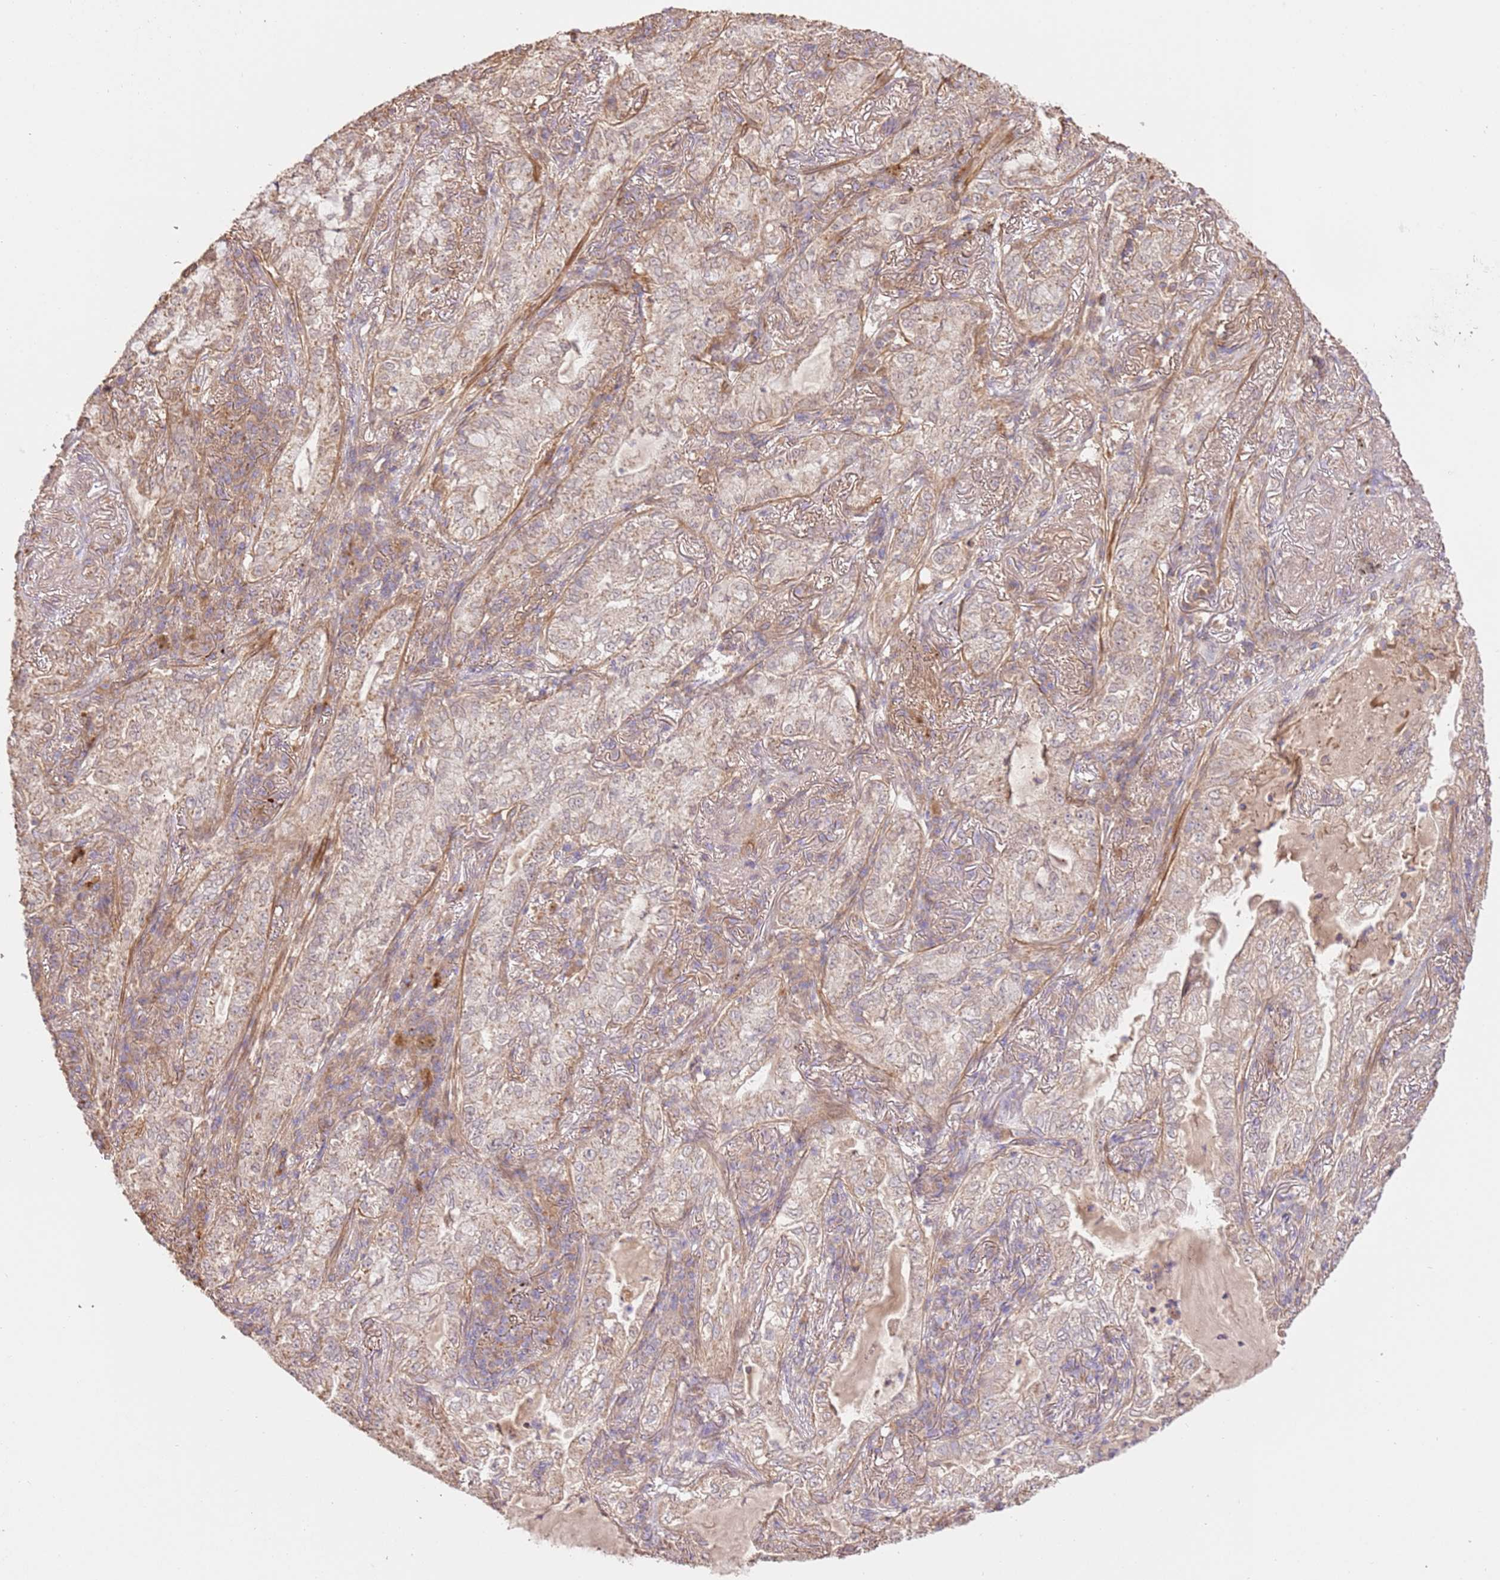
{"staining": {"intensity": "weak", "quantity": "<25%", "location": "cytoplasmic/membranous"}, "tissue": "lung cancer", "cell_type": "Tumor cells", "image_type": "cancer", "snomed": [{"axis": "morphology", "description": "Adenocarcinoma, NOS"}, {"axis": "topography", "description": "Lung"}], "caption": "Photomicrograph shows no protein positivity in tumor cells of lung cancer (adenocarcinoma) tissue.", "gene": "CEP55", "patient": {"sex": "female", "age": 73}}